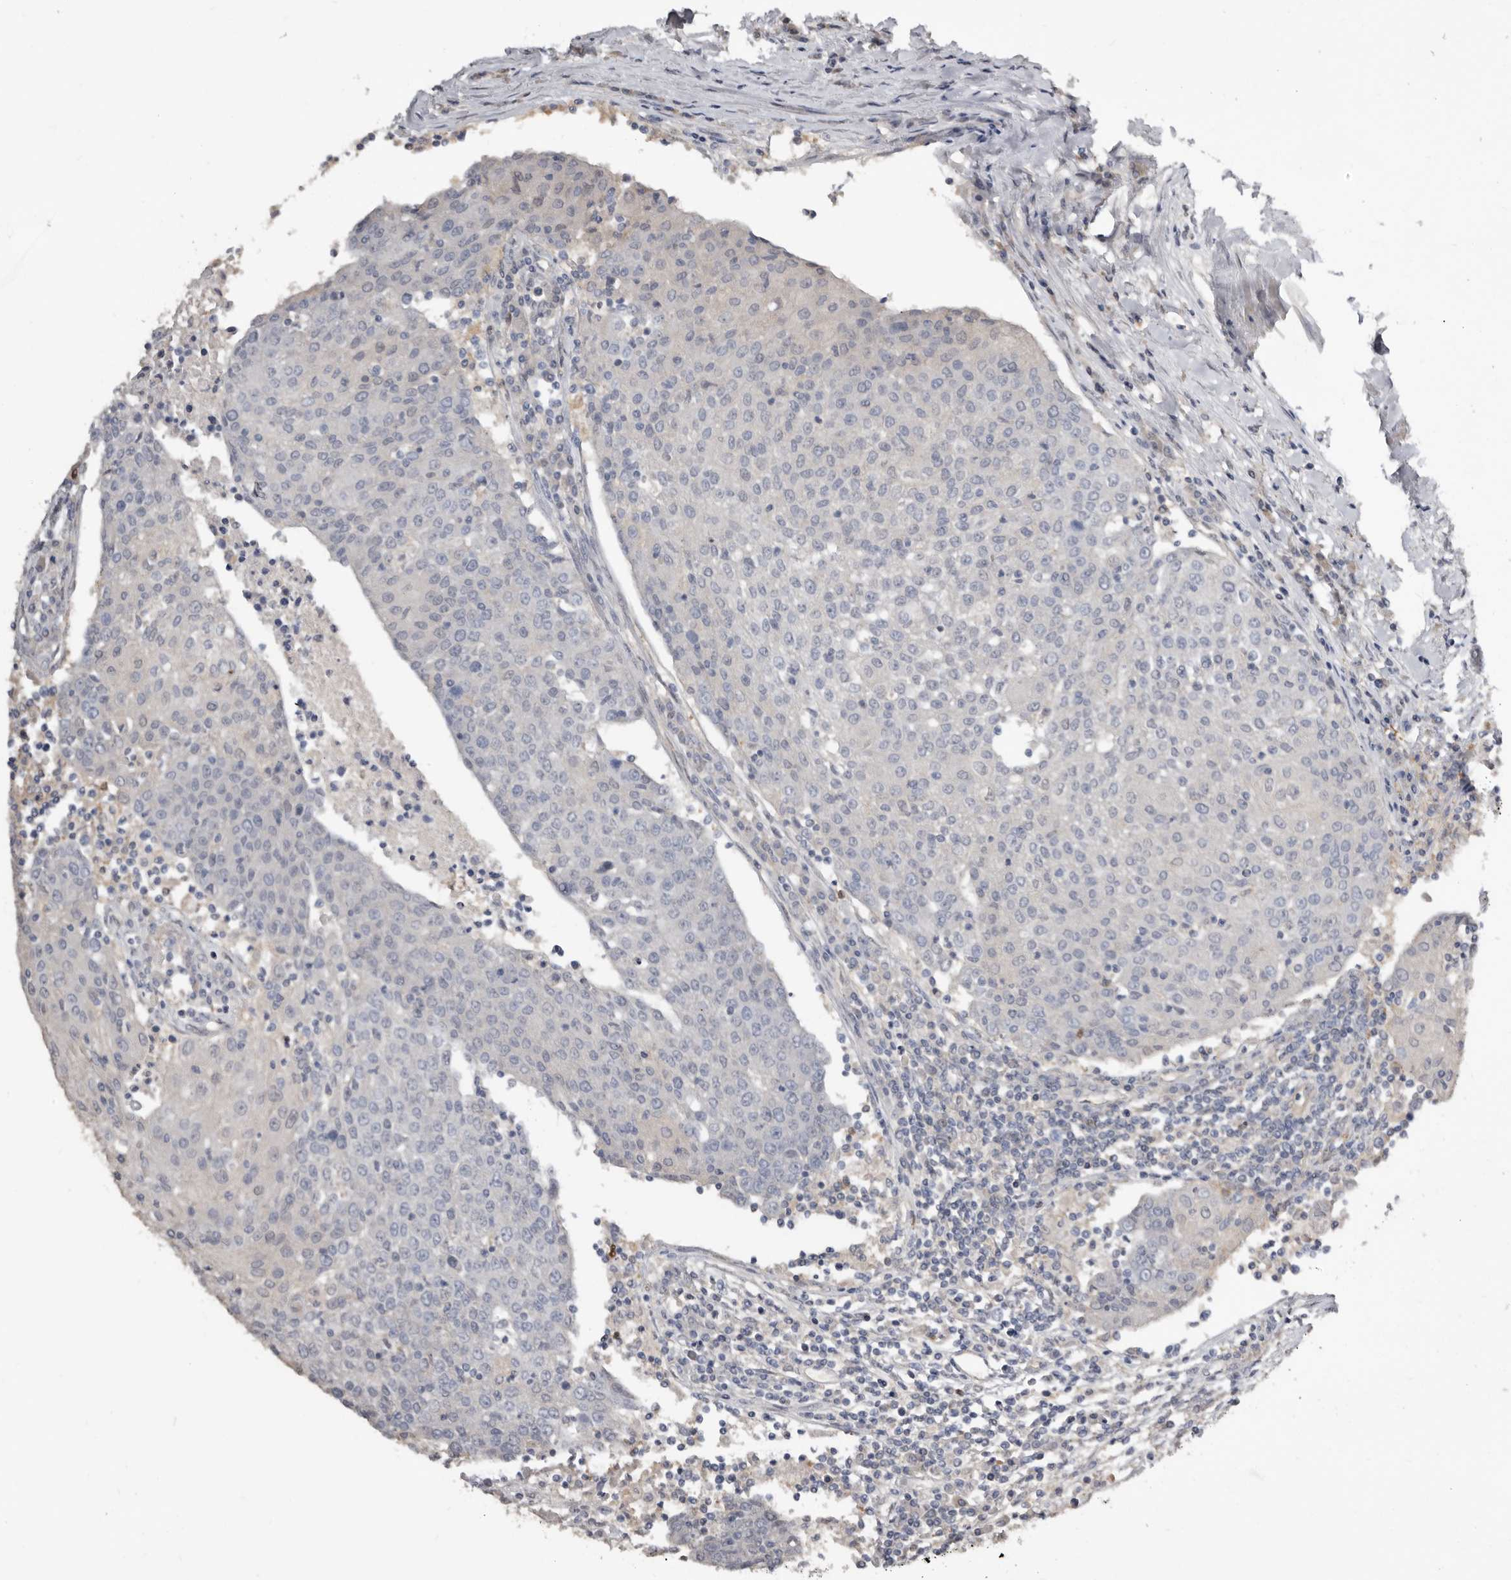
{"staining": {"intensity": "negative", "quantity": "none", "location": "none"}, "tissue": "urothelial cancer", "cell_type": "Tumor cells", "image_type": "cancer", "snomed": [{"axis": "morphology", "description": "Urothelial carcinoma, High grade"}, {"axis": "topography", "description": "Urinary bladder"}], "caption": "A photomicrograph of human urothelial cancer is negative for staining in tumor cells. (IHC, brightfield microscopy, high magnification).", "gene": "RBKS", "patient": {"sex": "female", "age": 85}}